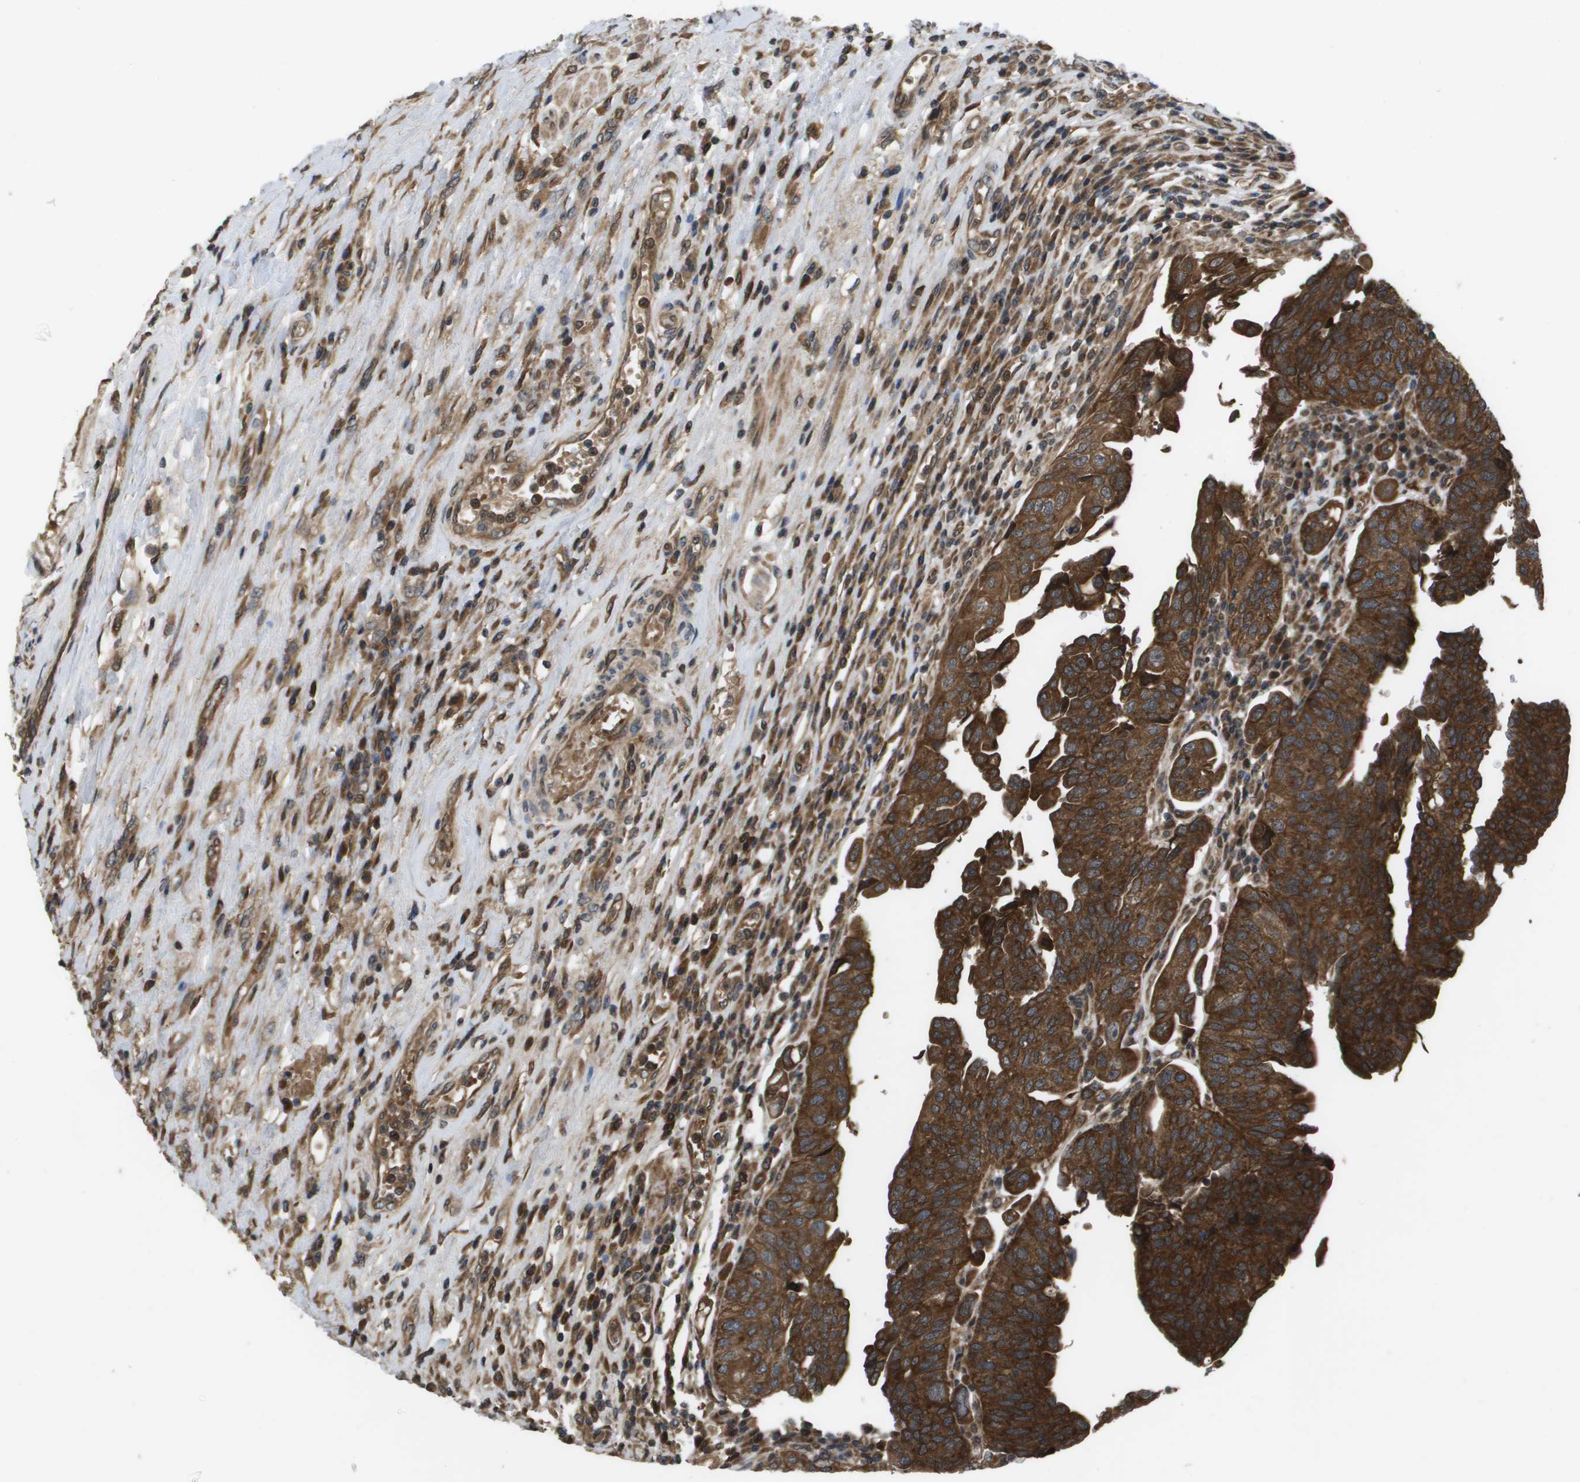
{"staining": {"intensity": "moderate", "quantity": ">75%", "location": "cytoplasmic/membranous,nuclear"}, "tissue": "urothelial cancer", "cell_type": "Tumor cells", "image_type": "cancer", "snomed": [{"axis": "morphology", "description": "Urothelial carcinoma, High grade"}, {"axis": "topography", "description": "Urinary bladder"}], "caption": "IHC of urothelial cancer demonstrates medium levels of moderate cytoplasmic/membranous and nuclear staining in about >75% of tumor cells.", "gene": "SPTLC1", "patient": {"sex": "female", "age": 80}}